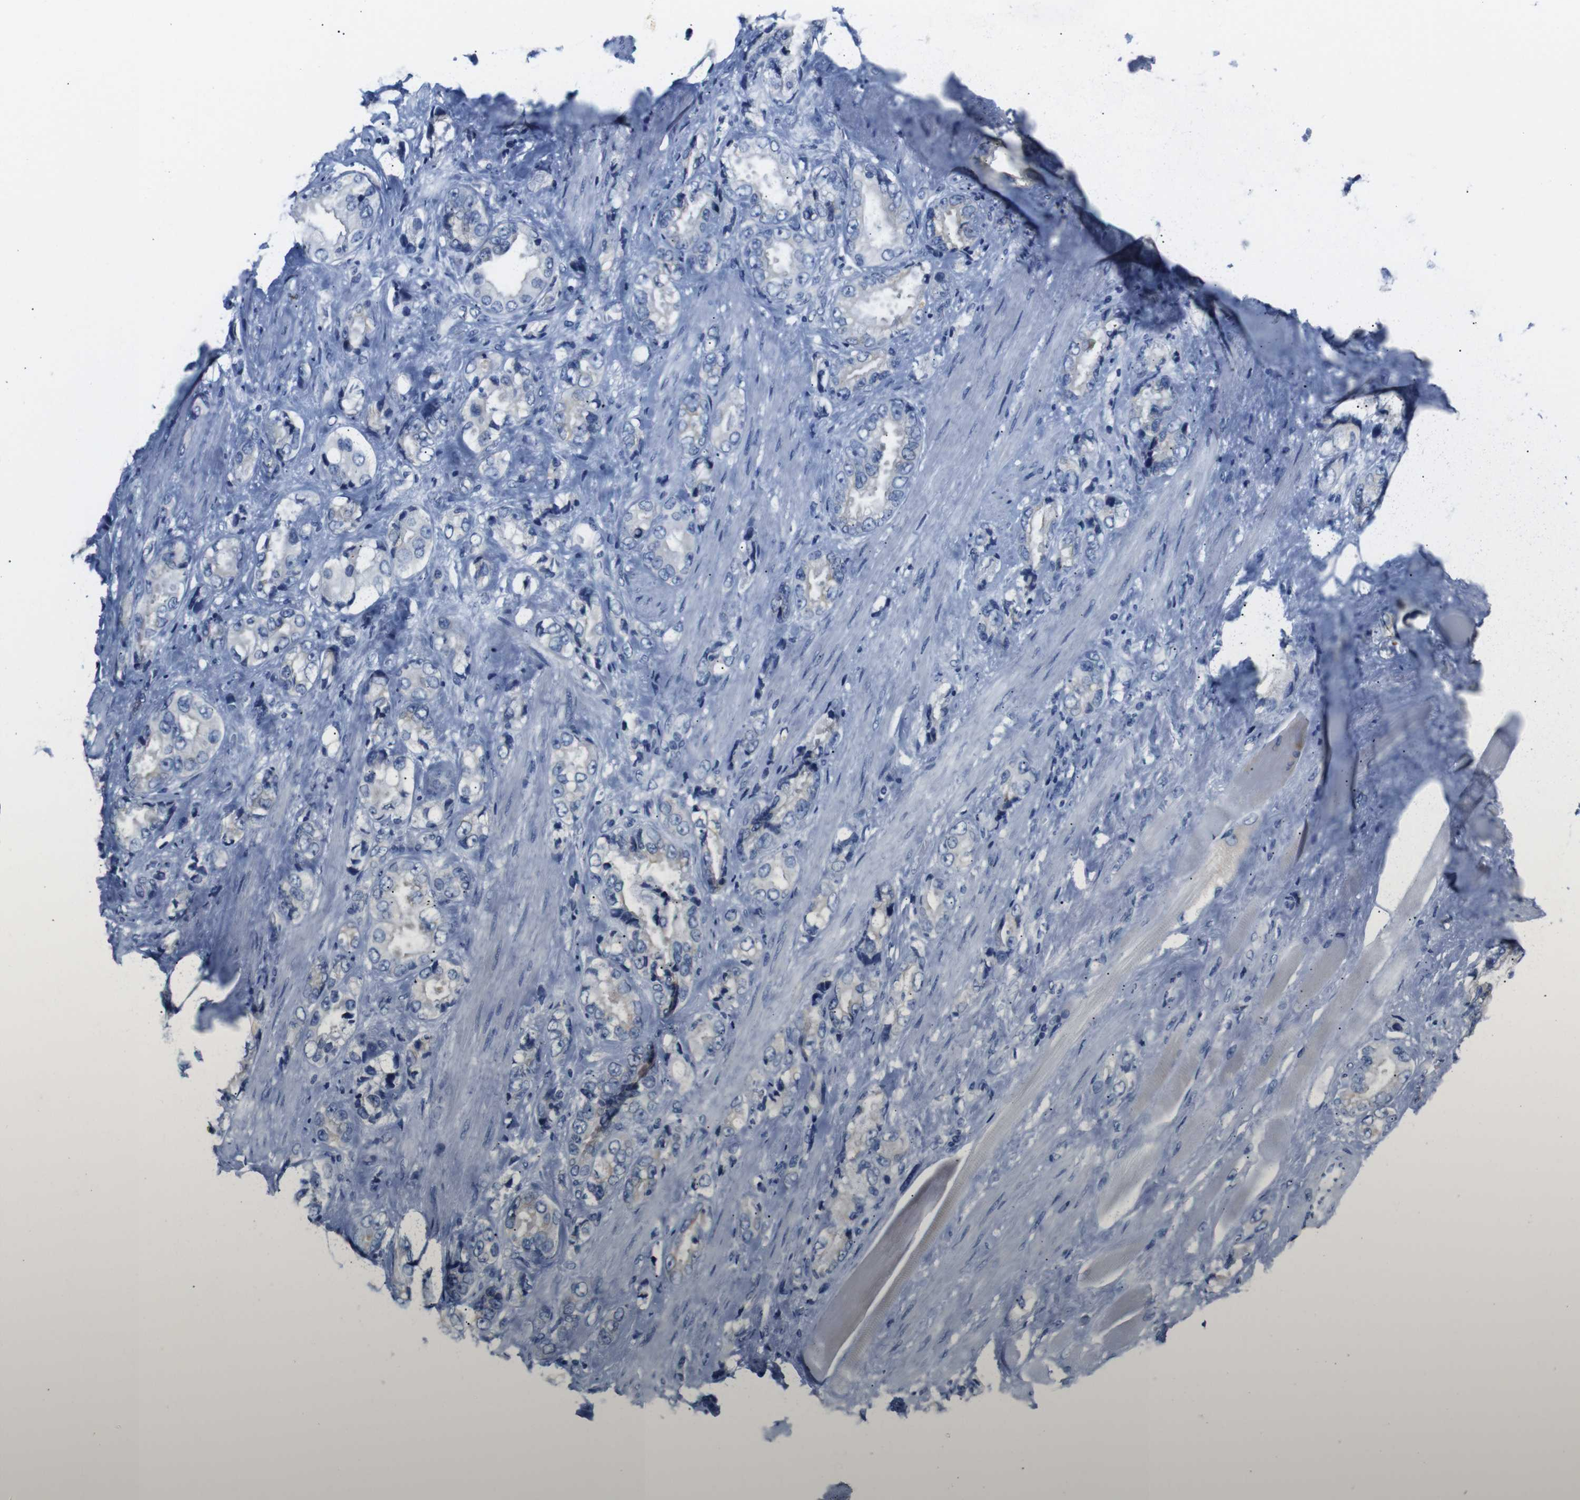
{"staining": {"intensity": "negative", "quantity": "none", "location": "none"}, "tissue": "prostate cancer", "cell_type": "Tumor cells", "image_type": "cancer", "snomed": [{"axis": "morphology", "description": "Adenocarcinoma, High grade"}, {"axis": "topography", "description": "Prostate"}], "caption": "Immunohistochemical staining of human prostate cancer (adenocarcinoma (high-grade)) demonstrates no significant expression in tumor cells.", "gene": "DCP1A", "patient": {"sex": "male", "age": 61}}